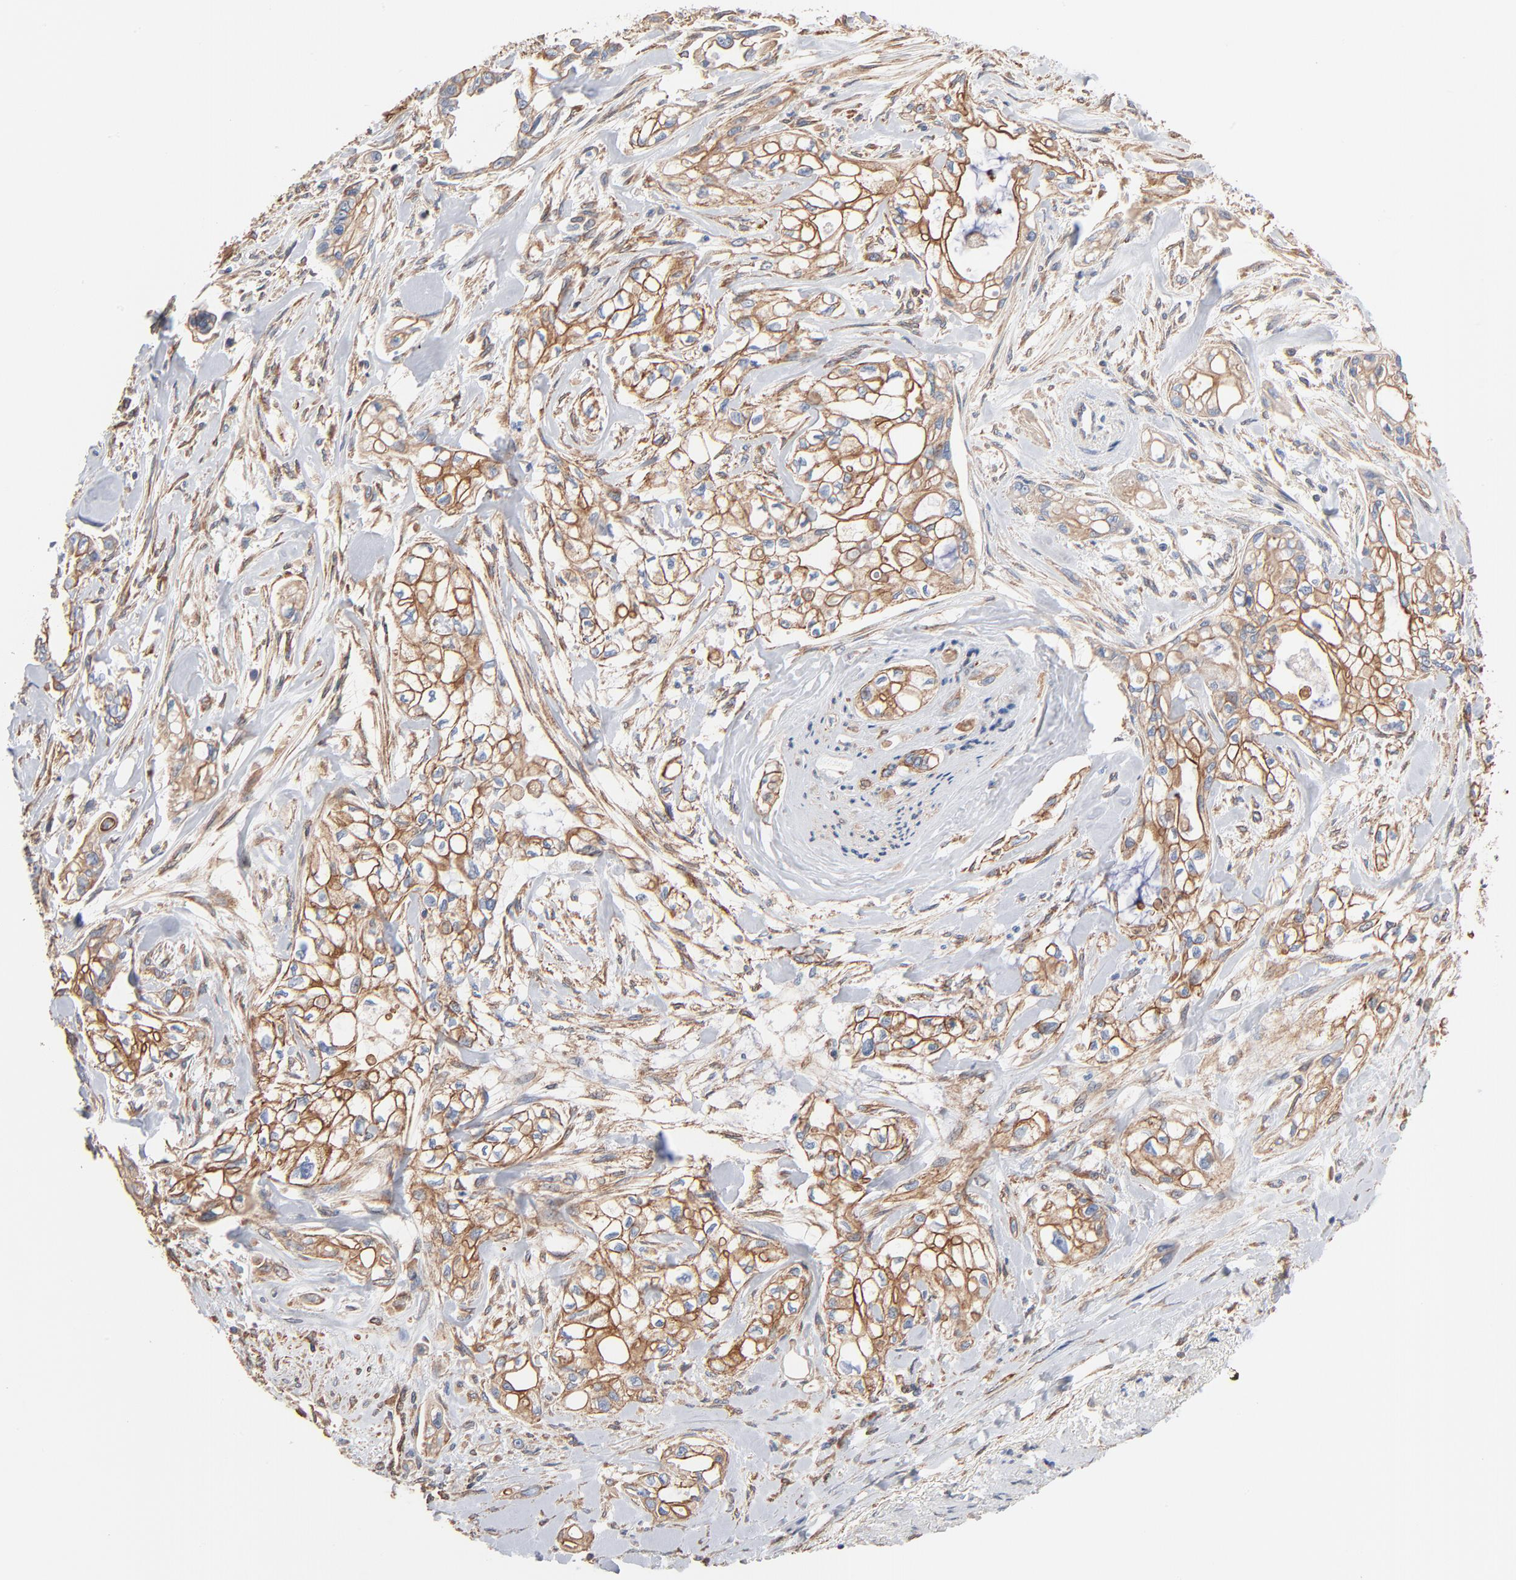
{"staining": {"intensity": "moderate", "quantity": ">75%", "location": "cytoplasmic/membranous"}, "tissue": "pancreatic cancer", "cell_type": "Tumor cells", "image_type": "cancer", "snomed": [{"axis": "morphology", "description": "Normal tissue, NOS"}, {"axis": "topography", "description": "Pancreas"}], "caption": "DAB (3,3'-diaminobenzidine) immunohistochemical staining of human pancreatic cancer demonstrates moderate cytoplasmic/membranous protein positivity in approximately >75% of tumor cells.", "gene": "ABCD4", "patient": {"sex": "male", "age": 42}}